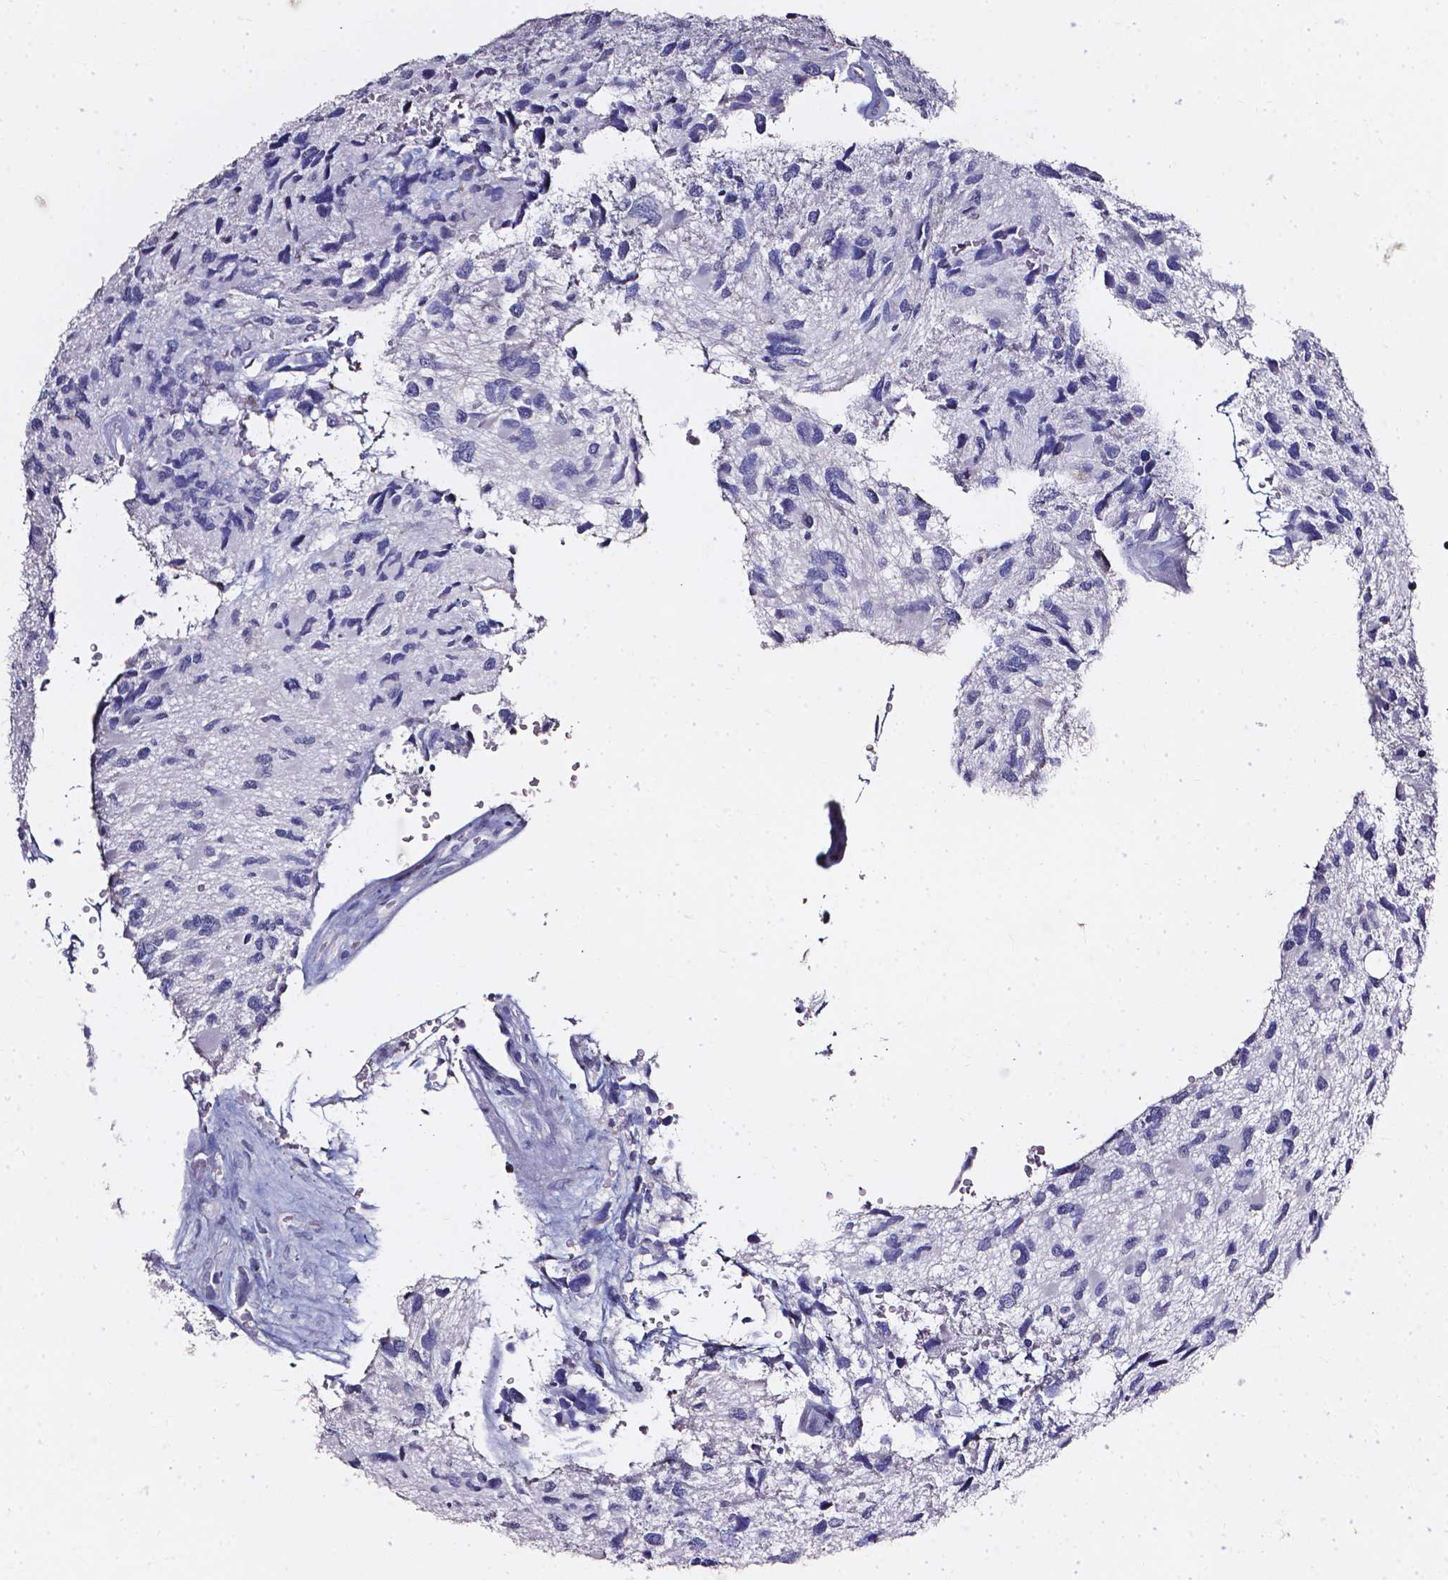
{"staining": {"intensity": "negative", "quantity": "none", "location": "none"}, "tissue": "glioma", "cell_type": "Tumor cells", "image_type": "cancer", "snomed": [{"axis": "morphology", "description": "Glioma, malignant, NOS"}, {"axis": "morphology", "description": "Glioma, malignant, High grade"}, {"axis": "topography", "description": "Brain"}], "caption": "A micrograph of high-grade glioma (malignant) stained for a protein reveals no brown staining in tumor cells. The staining is performed using DAB brown chromogen with nuclei counter-stained in using hematoxylin.", "gene": "AKR1B10", "patient": {"sex": "female", "age": 71}}